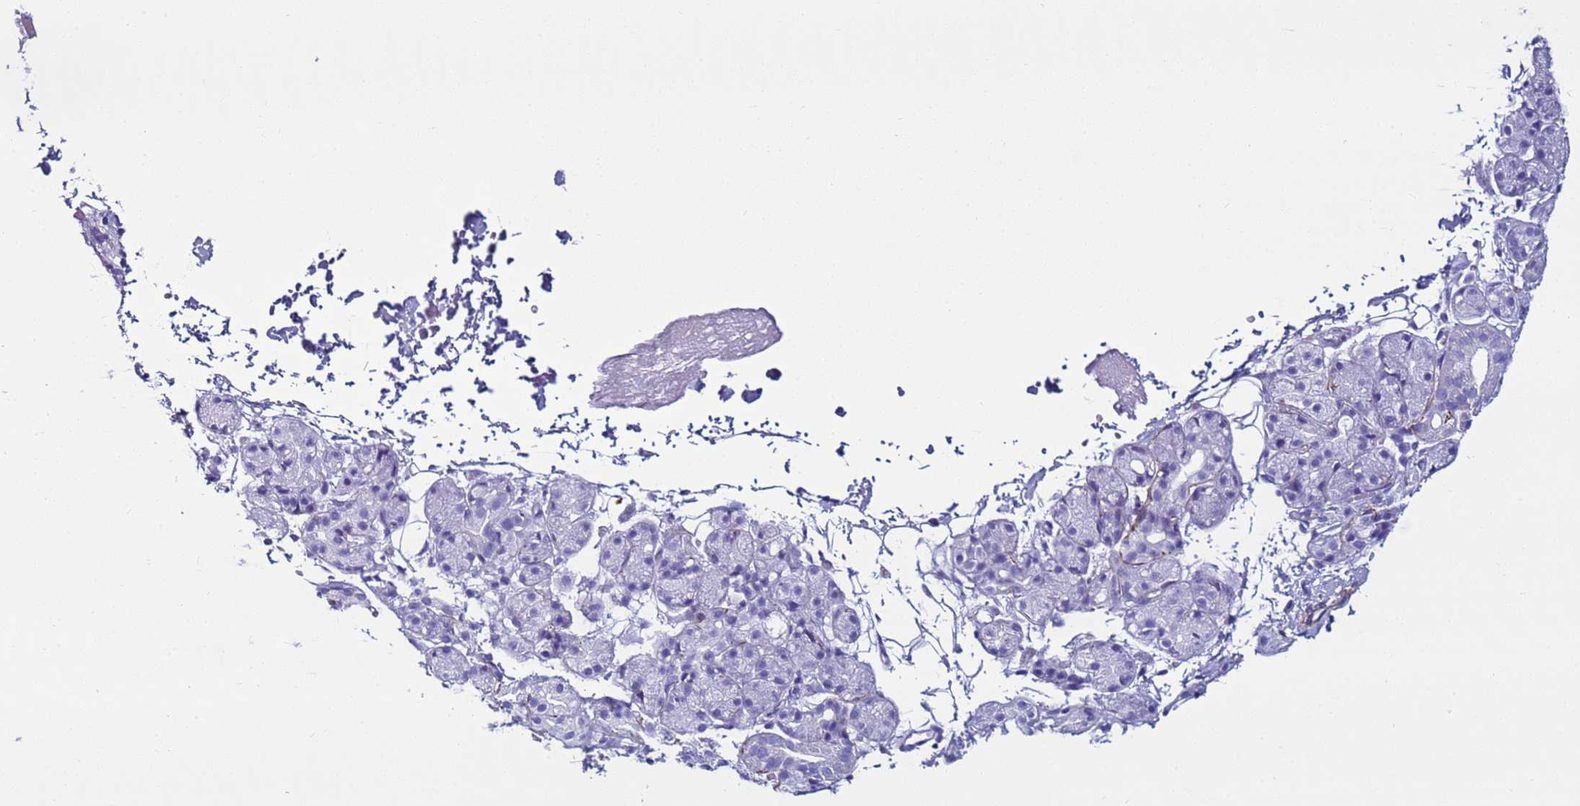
{"staining": {"intensity": "negative", "quantity": "none", "location": "none"}, "tissue": "salivary gland", "cell_type": "Glandular cells", "image_type": "normal", "snomed": [{"axis": "morphology", "description": "Normal tissue, NOS"}, {"axis": "topography", "description": "Salivary gland"}], "caption": "DAB immunohistochemical staining of benign salivary gland displays no significant positivity in glandular cells. (Stains: DAB (3,3'-diaminobenzidine) immunohistochemistry (IHC) with hematoxylin counter stain, Microscopy: brightfield microscopy at high magnification).", "gene": "LCMT1", "patient": {"sex": "male", "age": 63}}